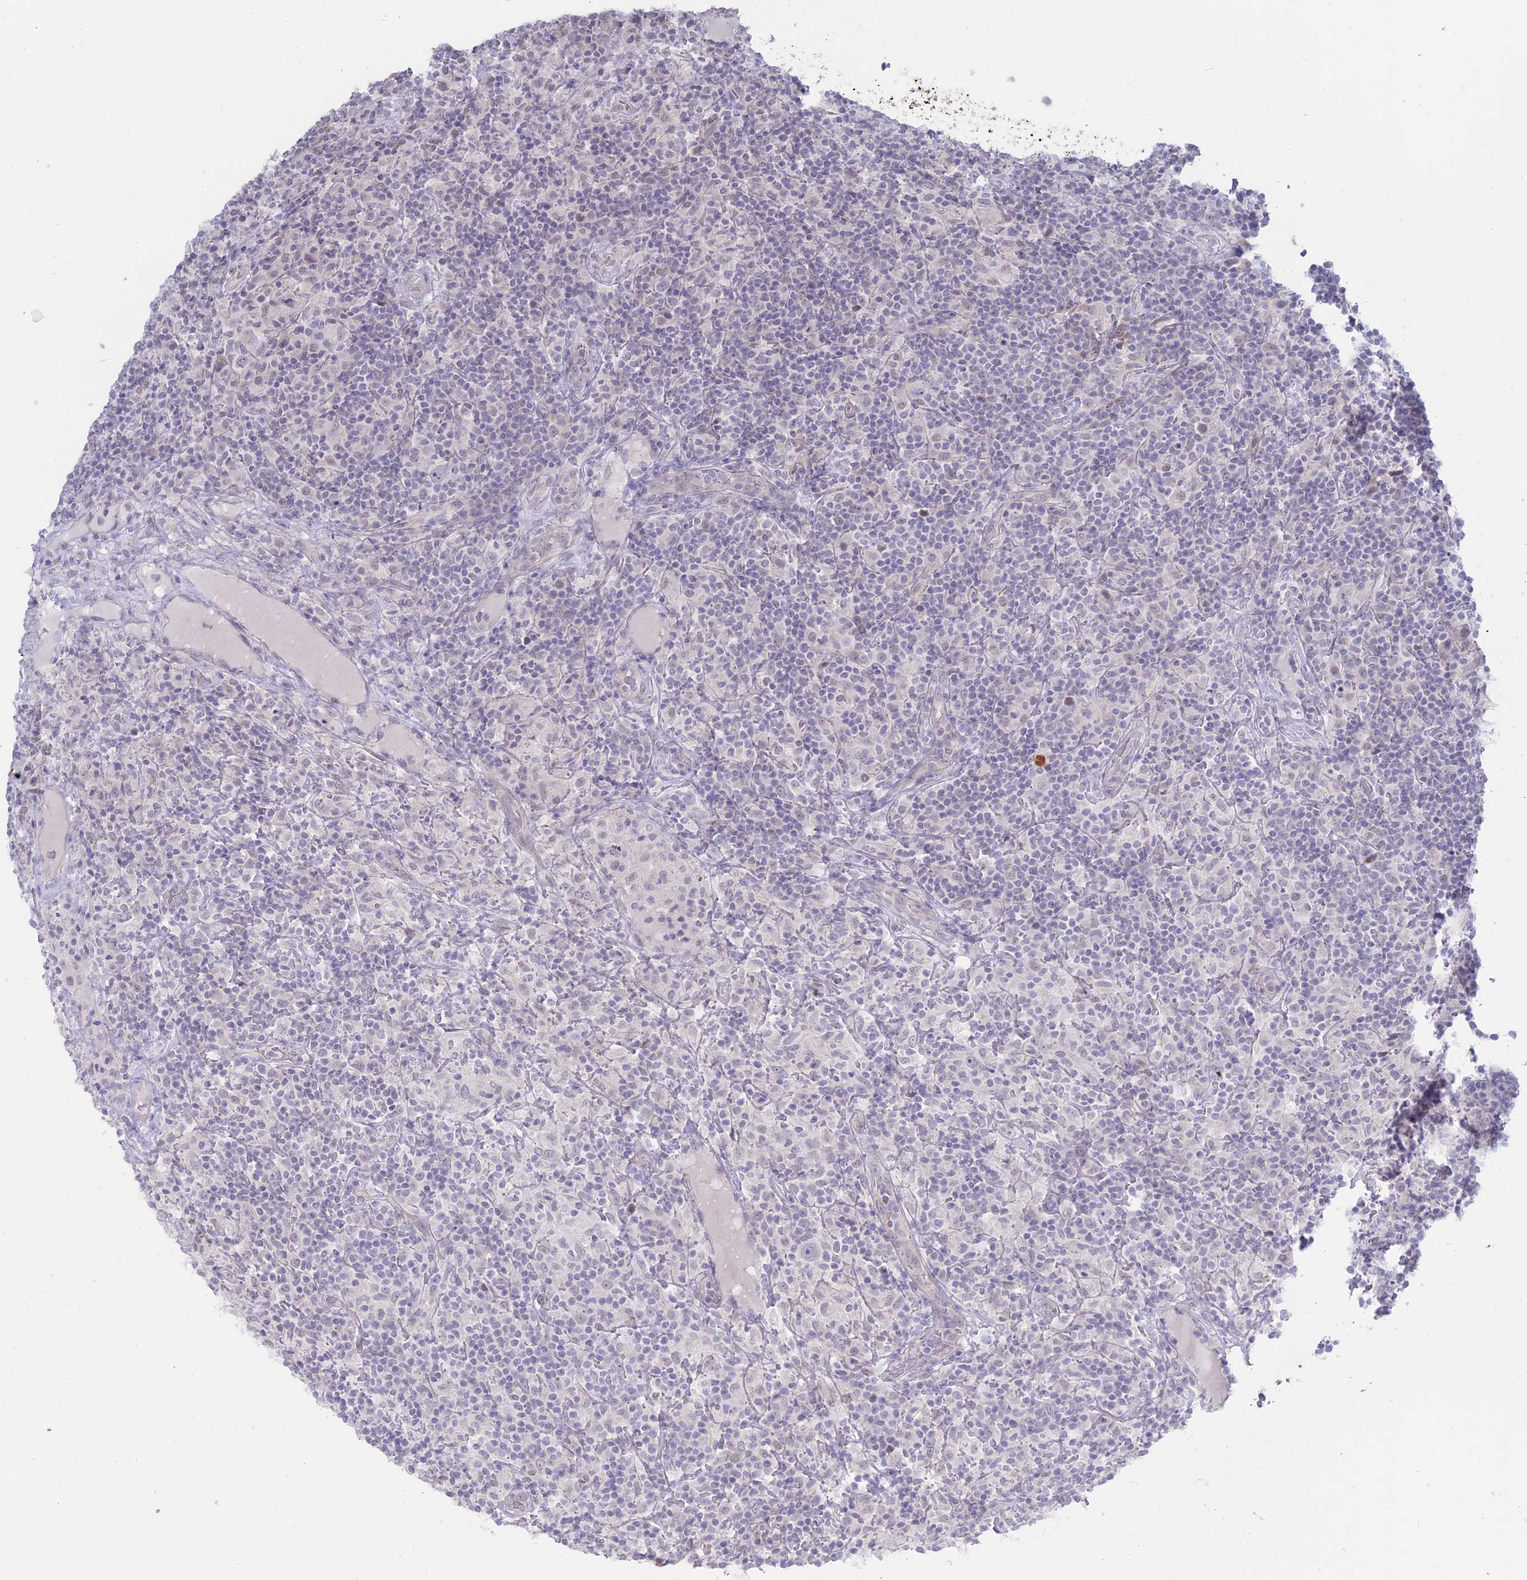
{"staining": {"intensity": "negative", "quantity": "none", "location": "none"}, "tissue": "lymphoma", "cell_type": "Tumor cells", "image_type": "cancer", "snomed": [{"axis": "morphology", "description": "Hodgkin's disease, NOS"}, {"axis": "topography", "description": "Lymph node"}], "caption": "High magnification brightfield microscopy of lymphoma stained with DAB (3,3'-diaminobenzidine) (brown) and counterstained with hematoxylin (blue): tumor cells show no significant staining.", "gene": "MYO5B", "patient": {"sex": "male", "age": 70}}